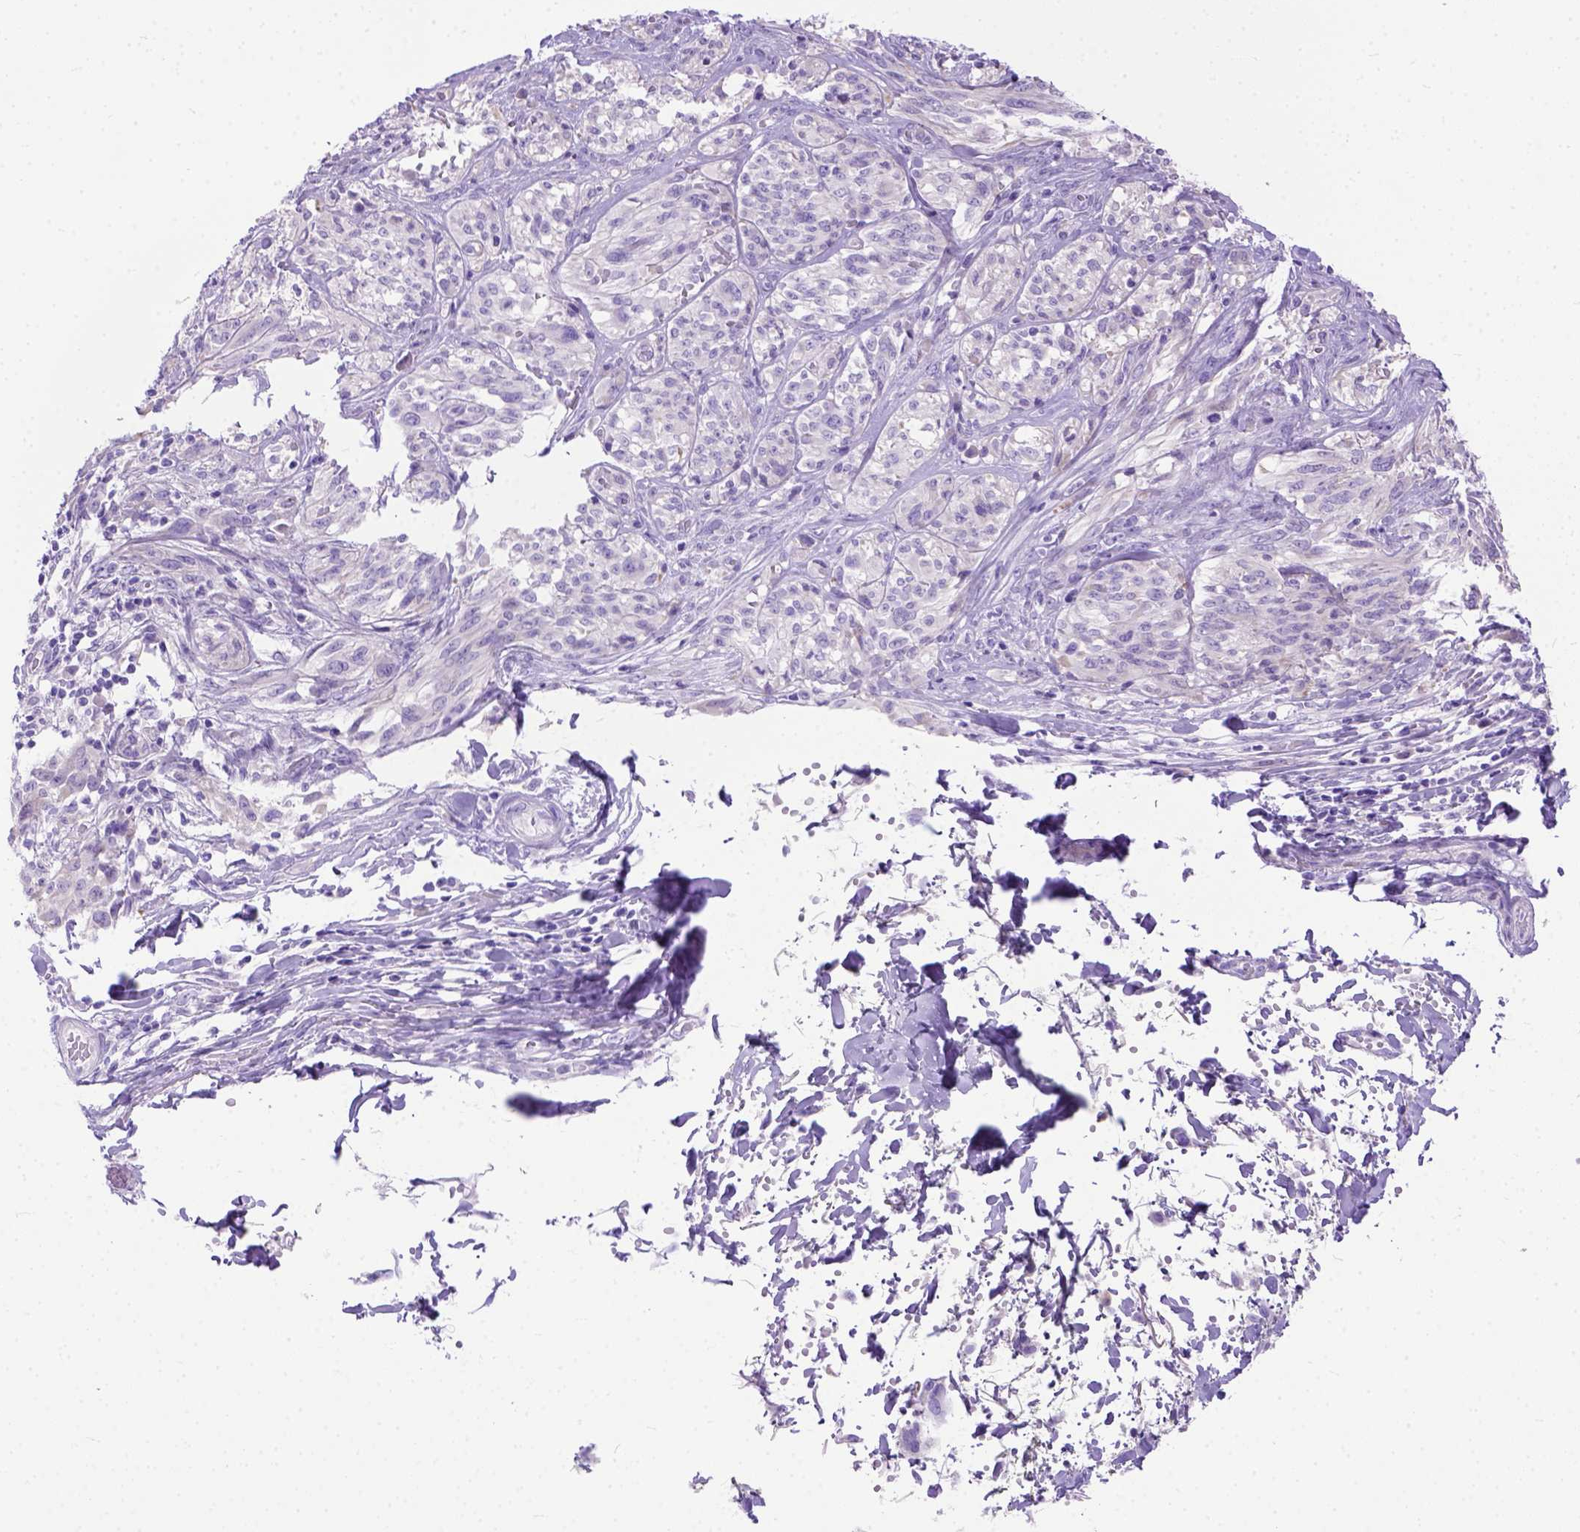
{"staining": {"intensity": "negative", "quantity": "none", "location": "none"}, "tissue": "melanoma", "cell_type": "Tumor cells", "image_type": "cancer", "snomed": [{"axis": "morphology", "description": "Malignant melanoma, NOS"}, {"axis": "topography", "description": "Skin"}], "caption": "This is an immunohistochemistry histopathology image of malignant melanoma. There is no positivity in tumor cells.", "gene": "ODAD3", "patient": {"sex": "female", "age": 91}}